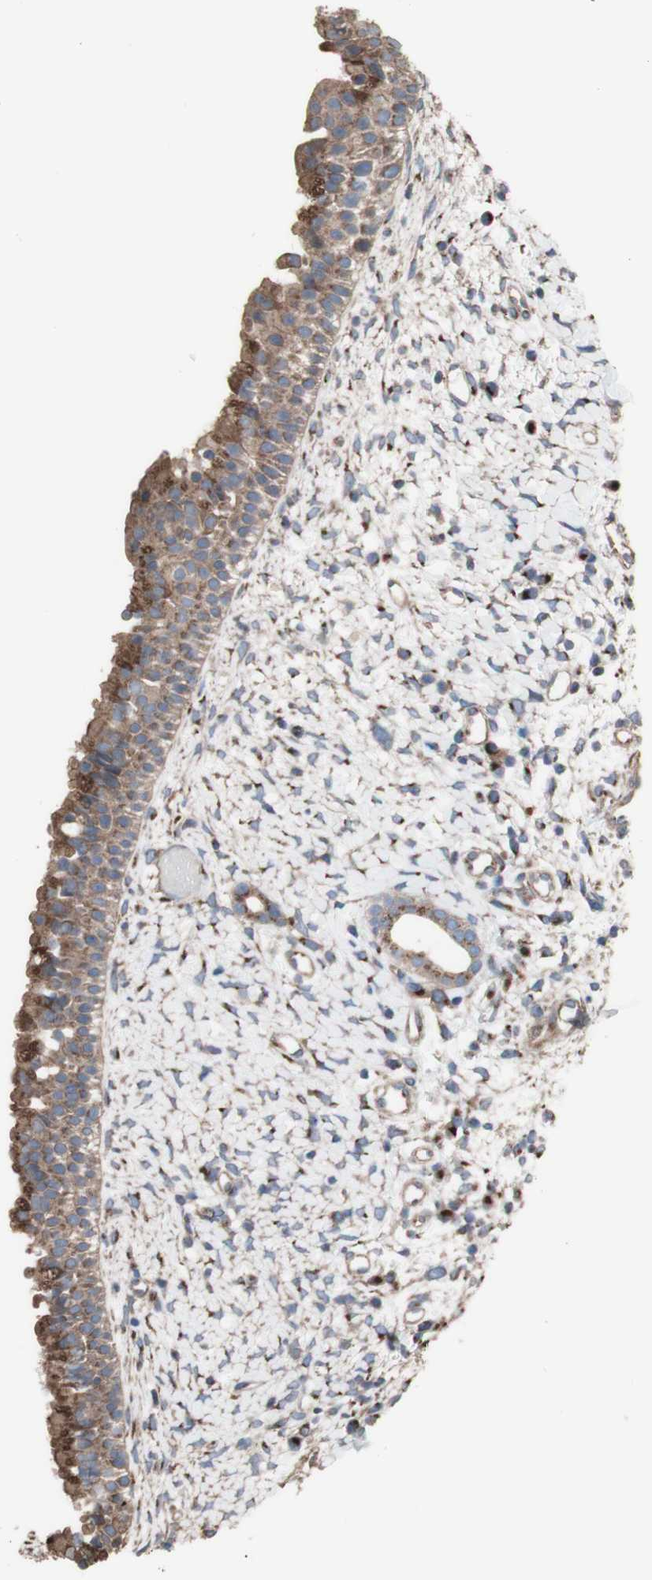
{"staining": {"intensity": "moderate", "quantity": ">75%", "location": "cytoplasmic/membranous"}, "tissue": "nasopharynx", "cell_type": "Respiratory epithelial cells", "image_type": "normal", "snomed": [{"axis": "morphology", "description": "Normal tissue, NOS"}, {"axis": "topography", "description": "Nasopharynx"}], "caption": "Brown immunohistochemical staining in normal human nasopharynx exhibits moderate cytoplasmic/membranous positivity in about >75% of respiratory epithelial cells.", "gene": "COPB1", "patient": {"sex": "male", "age": 22}}